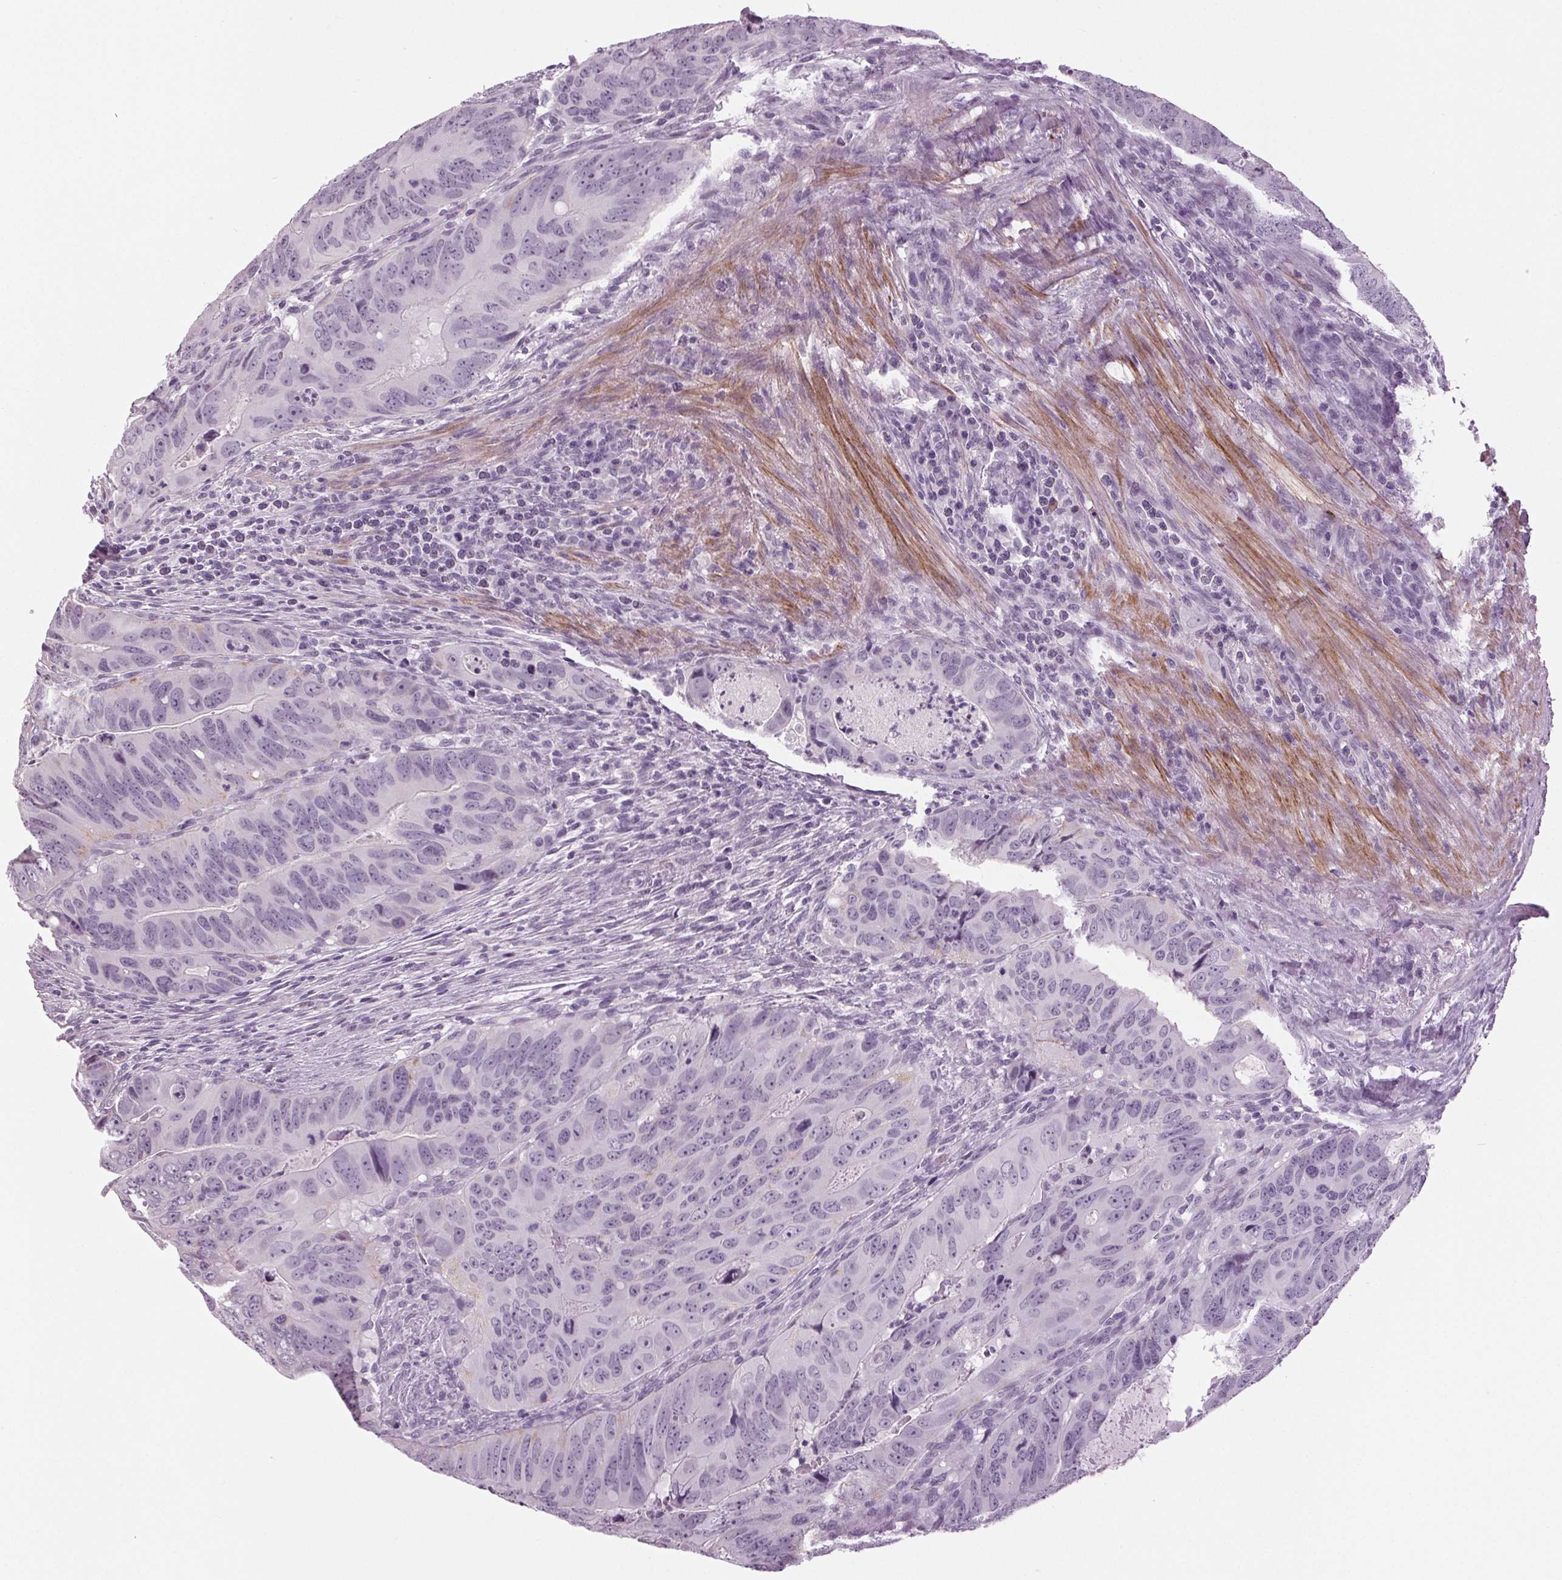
{"staining": {"intensity": "negative", "quantity": "none", "location": "none"}, "tissue": "colorectal cancer", "cell_type": "Tumor cells", "image_type": "cancer", "snomed": [{"axis": "morphology", "description": "Adenocarcinoma, NOS"}, {"axis": "topography", "description": "Colon"}], "caption": "DAB immunohistochemical staining of colorectal cancer (adenocarcinoma) displays no significant positivity in tumor cells.", "gene": "DNAH12", "patient": {"sex": "male", "age": 79}}